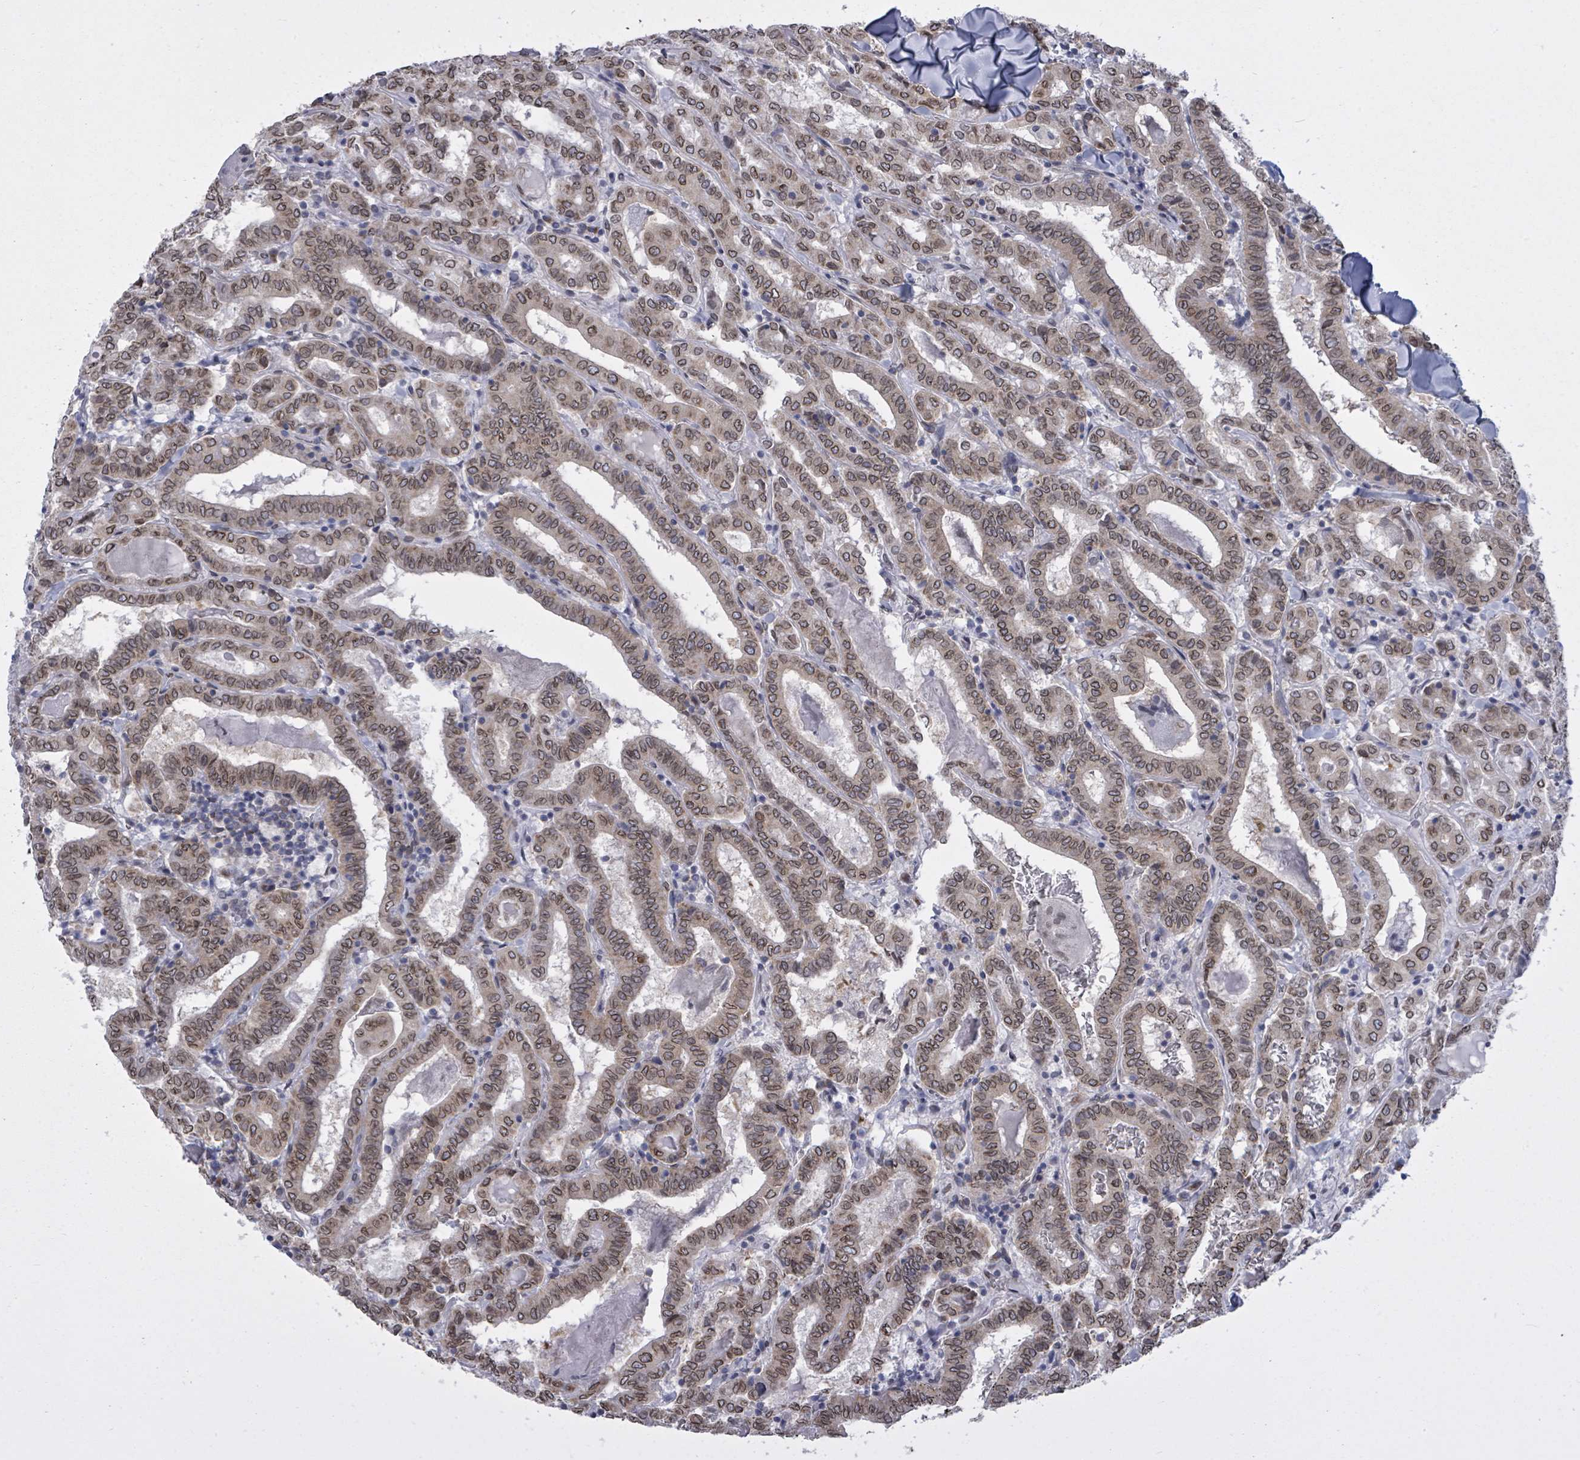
{"staining": {"intensity": "moderate", "quantity": ">75%", "location": "cytoplasmic/membranous,nuclear"}, "tissue": "thyroid cancer", "cell_type": "Tumor cells", "image_type": "cancer", "snomed": [{"axis": "morphology", "description": "Papillary adenocarcinoma, NOS"}, {"axis": "topography", "description": "Thyroid gland"}], "caption": "Protein expression analysis of human thyroid papillary adenocarcinoma reveals moderate cytoplasmic/membranous and nuclear expression in approximately >75% of tumor cells. (brown staining indicates protein expression, while blue staining denotes nuclei).", "gene": "ARFGAP1", "patient": {"sex": "female", "age": 72}}